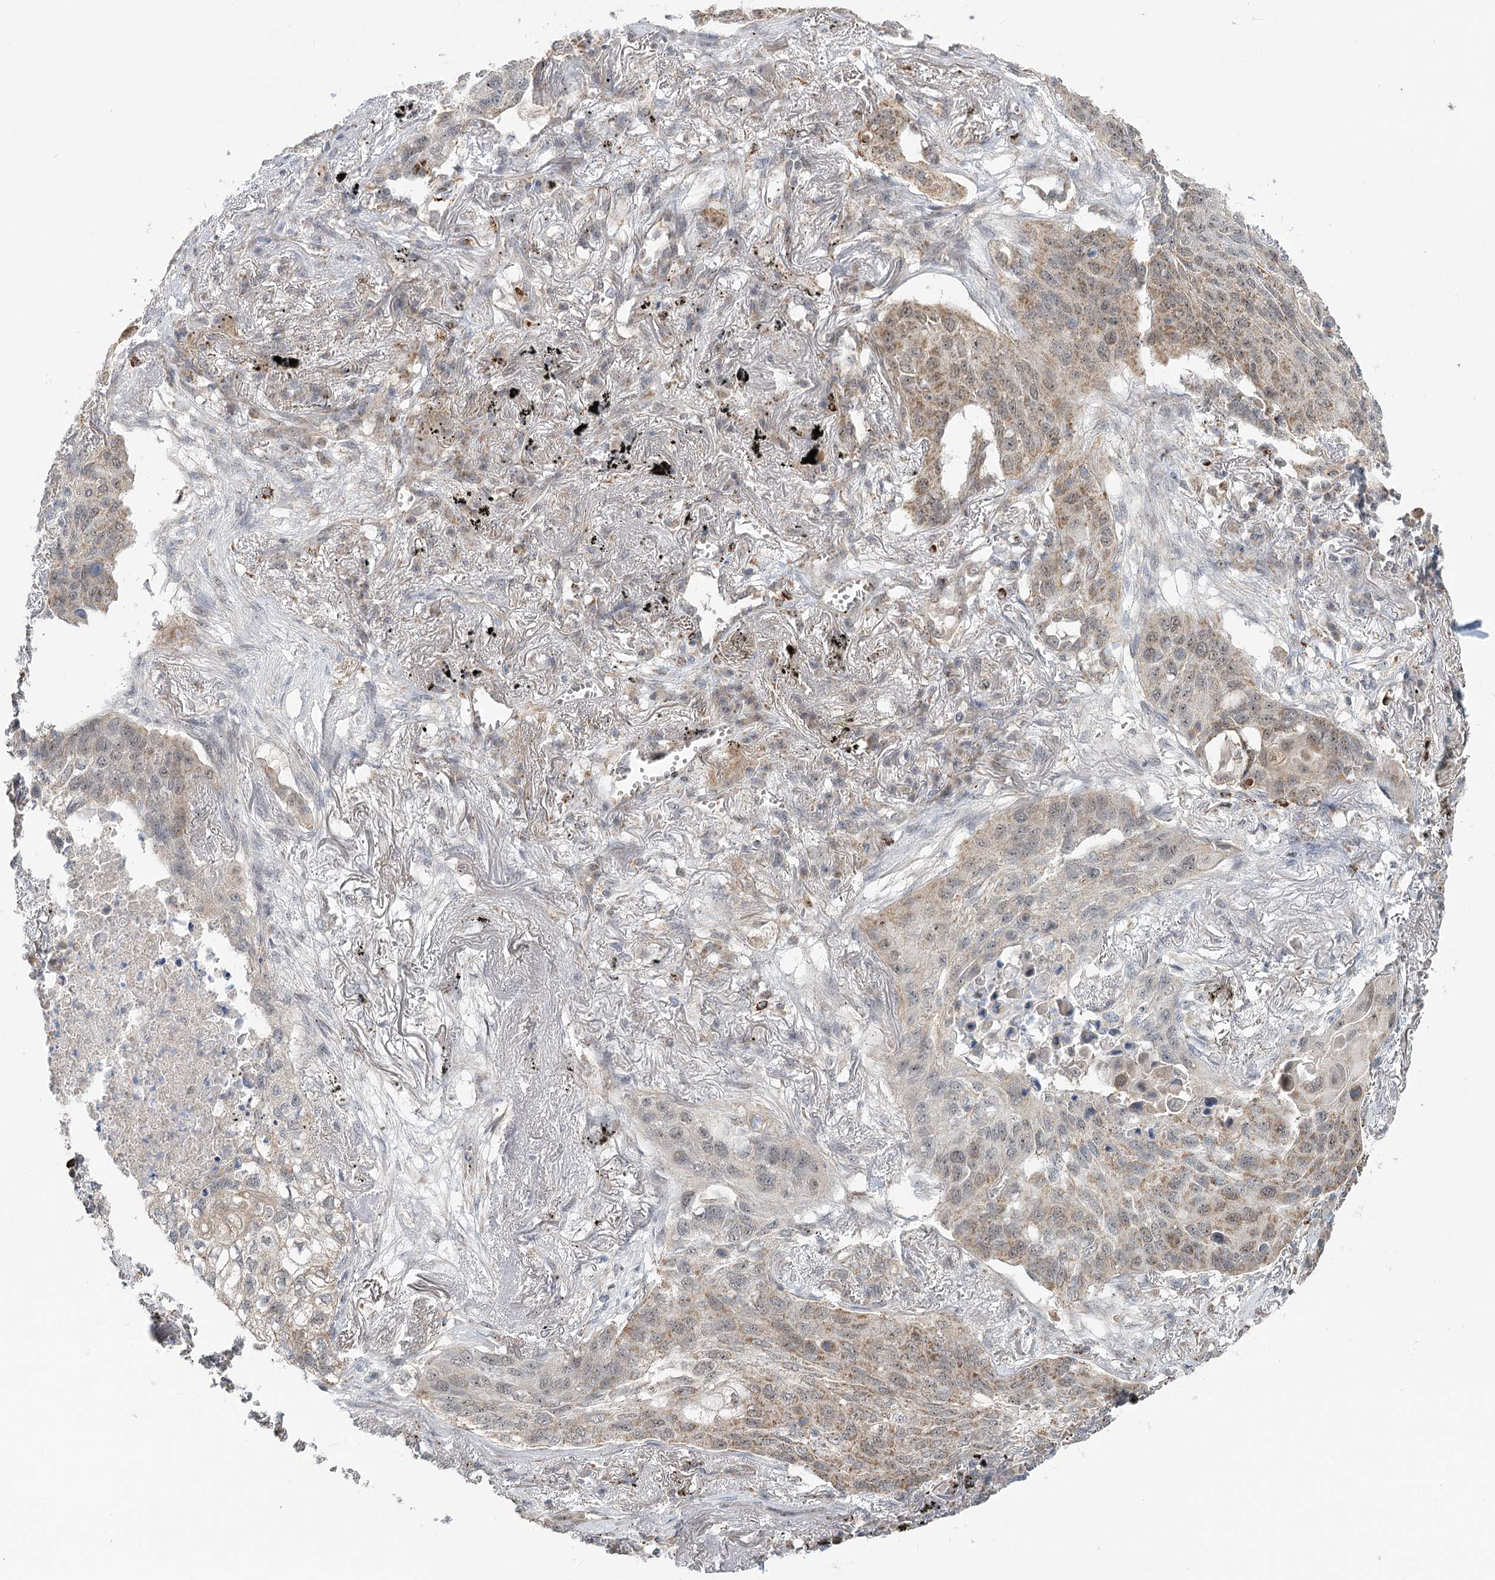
{"staining": {"intensity": "weak", "quantity": "25%-75%", "location": "cytoplasmic/membranous,nuclear"}, "tissue": "lung cancer", "cell_type": "Tumor cells", "image_type": "cancer", "snomed": [{"axis": "morphology", "description": "Squamous cell carcinoma, NOS"}, {"axis": "topography", "description": "Lung"}], "caption": "Immunohistochemical staining of lung cancer (squamous cell carcinoma) demonstrates low levels of weak cytoplasmic/membranous and nuclear staining in about 25%-75% of tumor cells. The staining was performed using DAB, with brown indicating positive protein expression. Nuclei are stained blue with hematoxylin.", "gene": "RTN4IP1", "patient": {"sex": "female", "age": 63}}